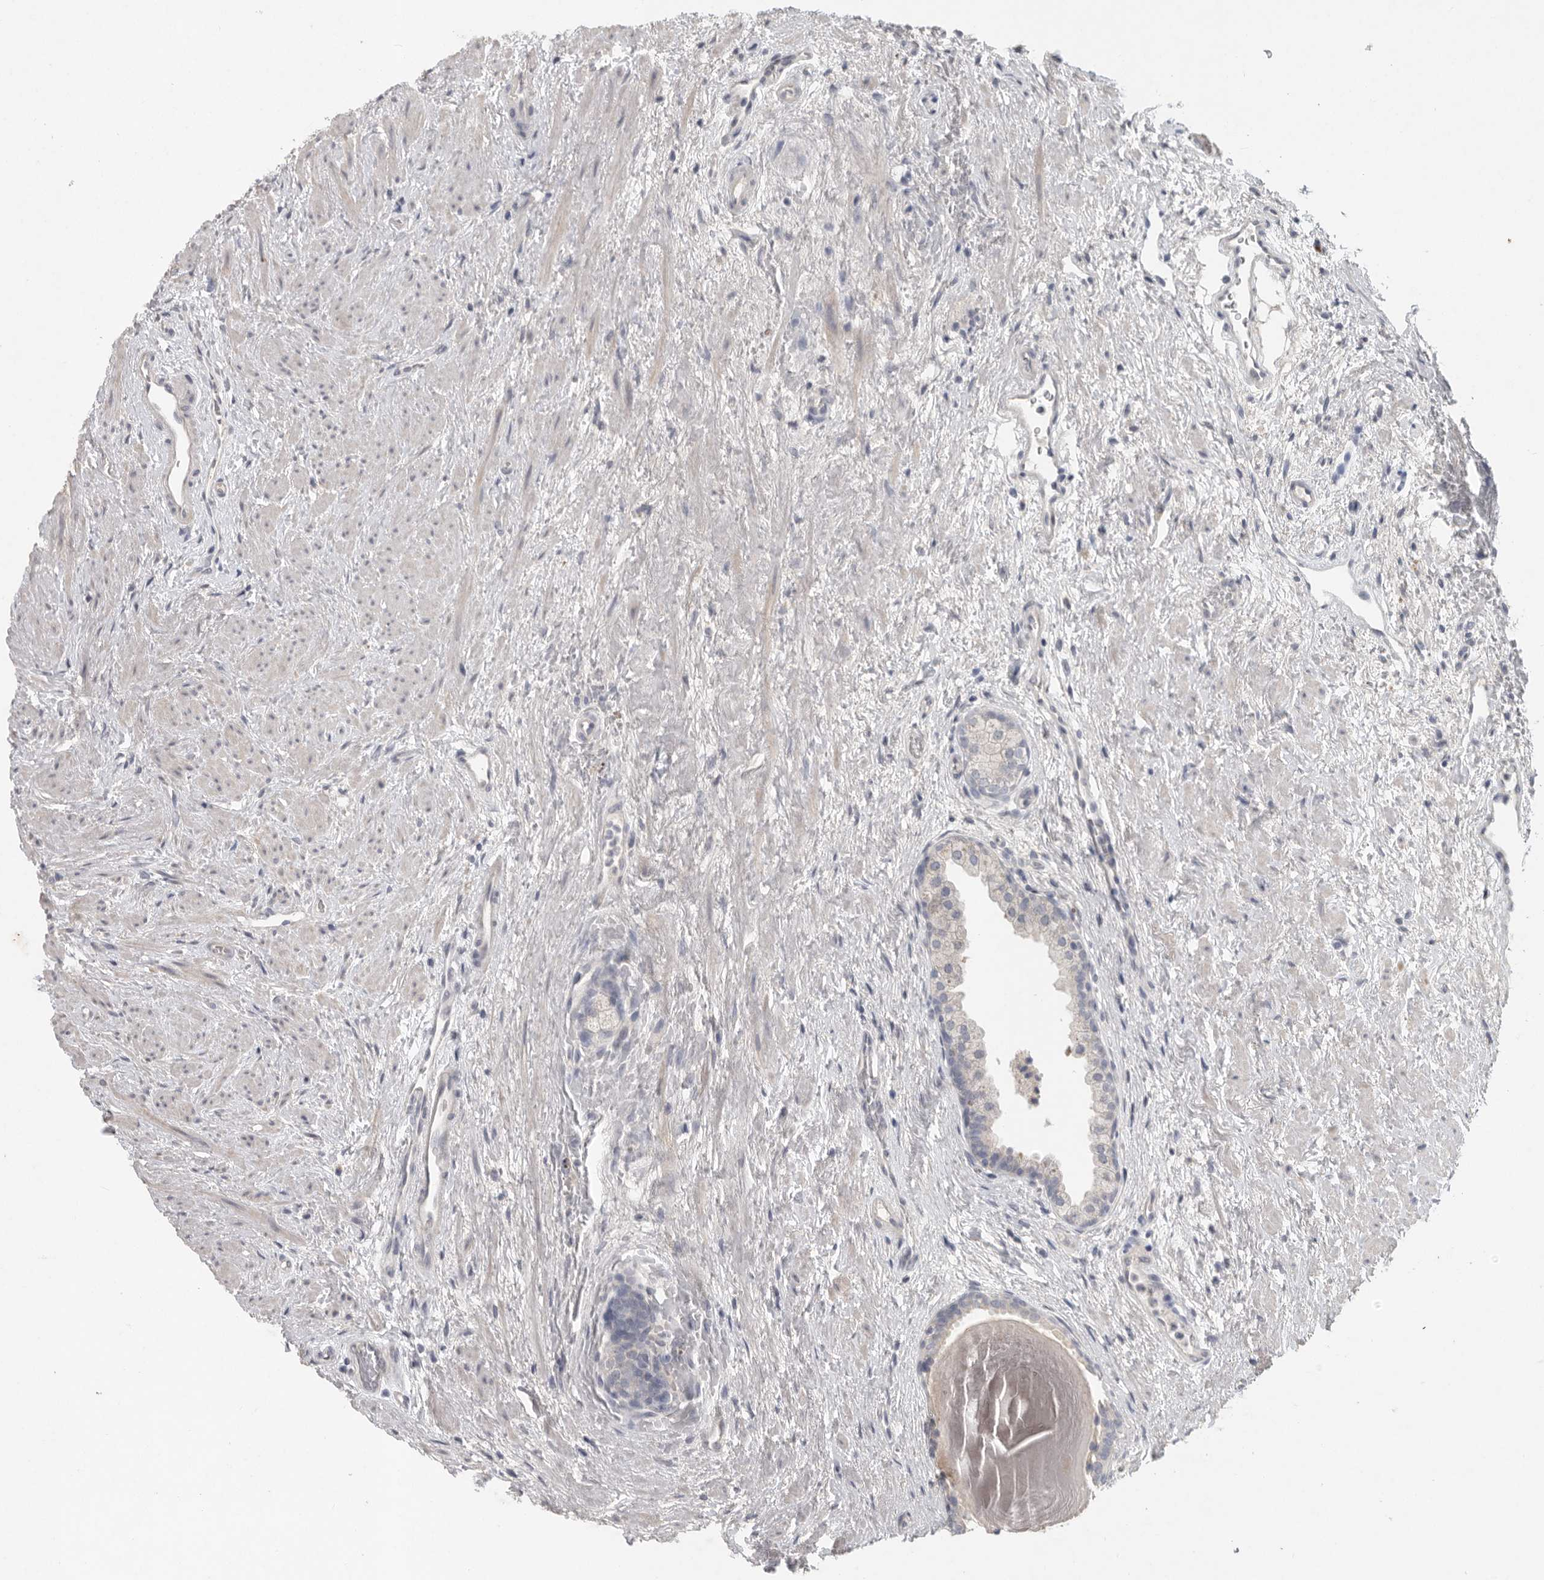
{"staining": {"intensity": "negative", "quantity": "none", "location": "none"}, "tissue": "prostate", "cell_type": "Glandular cells", "image_type": "normal", "snomed": [{"axis": "morphology", "description": "Normal tissue, NOS"}, {"axis": "topography", "description": "Prostate"}], "caption": "IHC histopathology image of benign prostate: human prostate stained with DAB (3,3'-diaminobenzidine) demonstrates no significant protein expression in glandular cells. The staining is performed using DAB brown chromogen with nuclei counter-stained in using hematoxylin.", "gene": "REG4", "patient": {"sex": "male", "age": 48}}